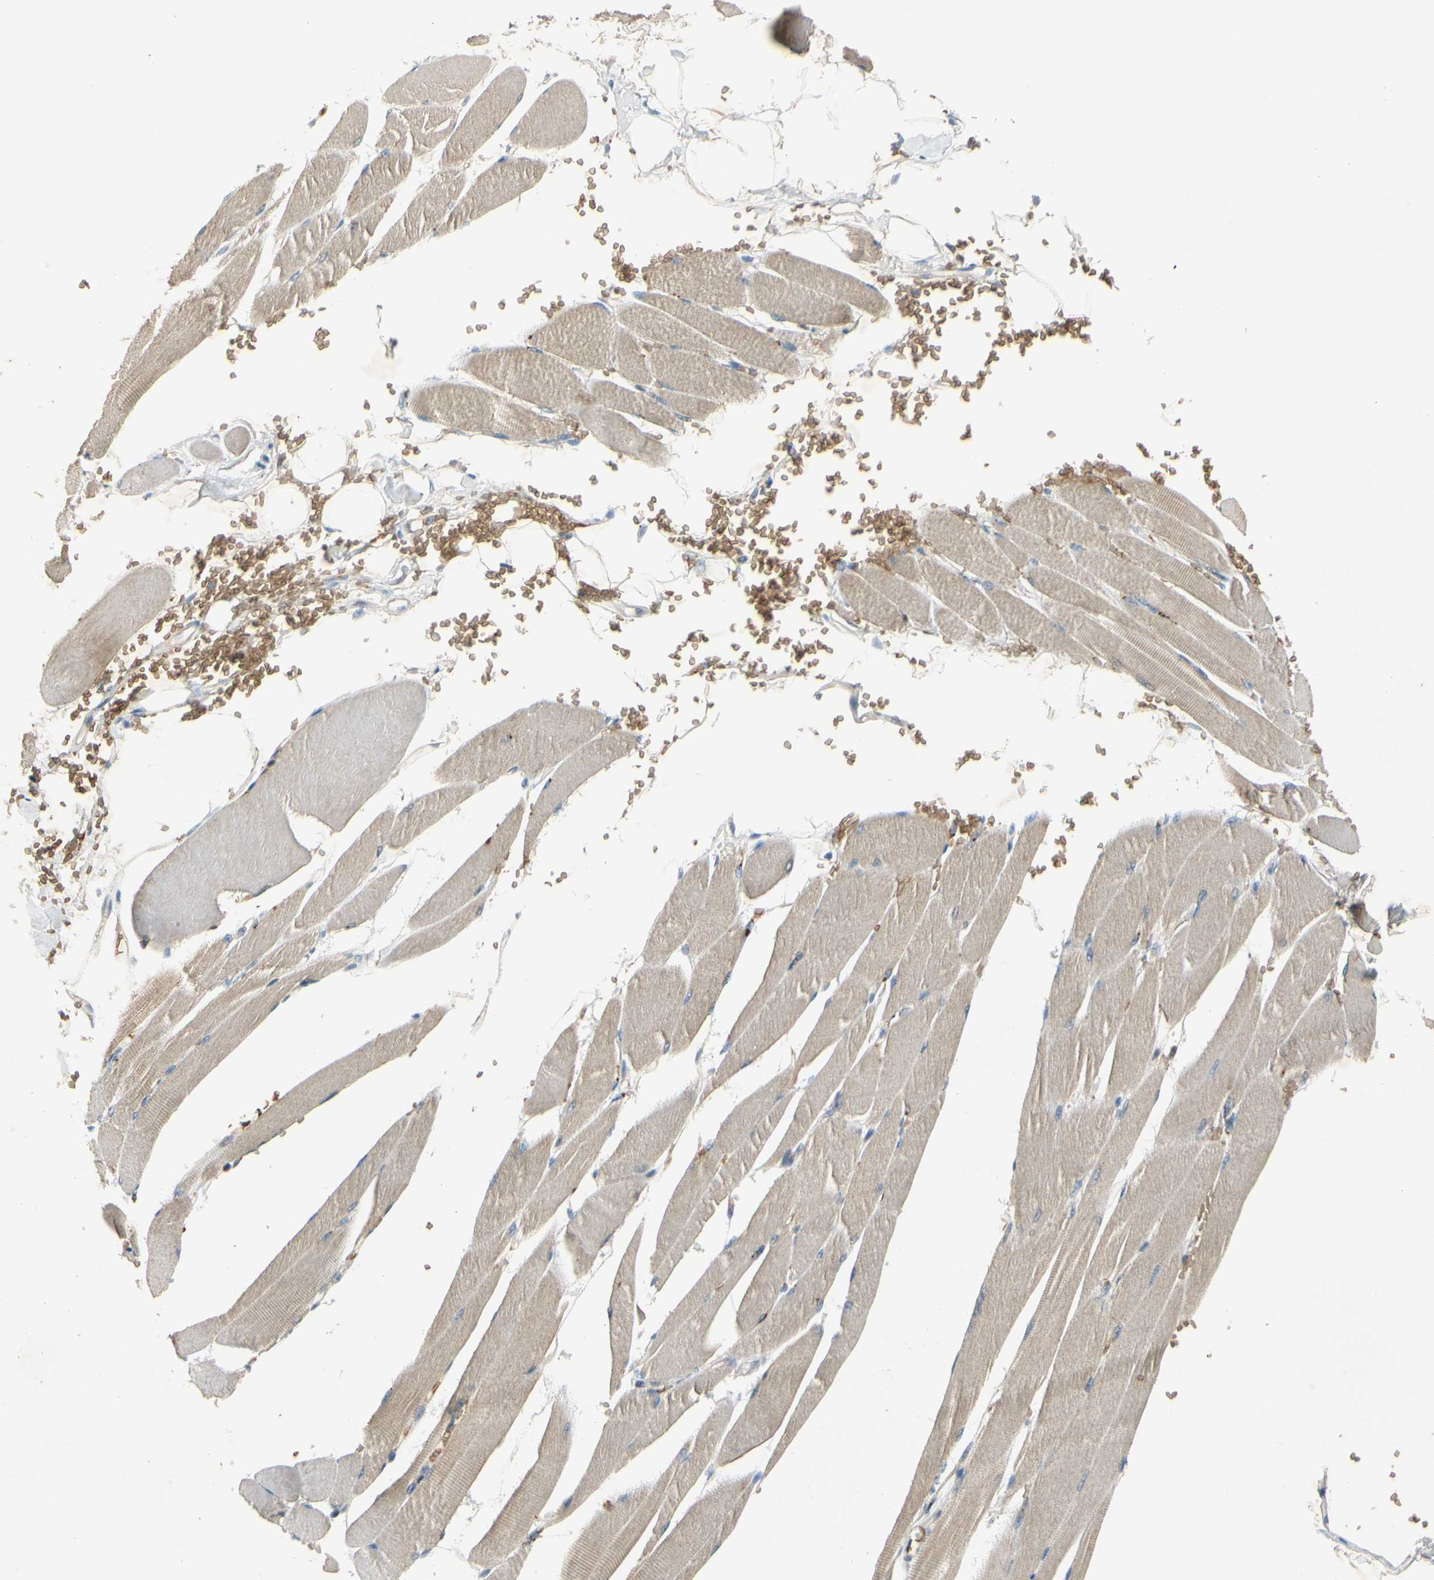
{"staining": {"intensity": "weak", "quantity": ">75%", "location": "cytoplasmic/membranous"}, "tissue": "skeletal muscle", "cell_type": "Myocytes", "image_type": "normal", "snomed": [{"axis": "morphology", "description": "Normal tissue, NOS"}, {"axis": "topography", "description": "Skeletal muscle"}, {"axis": "topography", "description": "Oral tissue"}, {"axis": "topography", "description": "Peripheral nerve tissue"}], "caption": "Unremarkable skeletal muscle exhibits weak cytoplasmic/membranous expression in about >75% of myocytes, visualized by immunohistochemistry. The protein of interest is stained brown, and the nuclei are stained in blue (DAB IHC with brightfield microscopy, high magnification).", "gene": "GYPC", "patient": {"sex": "female", "age": 84}}